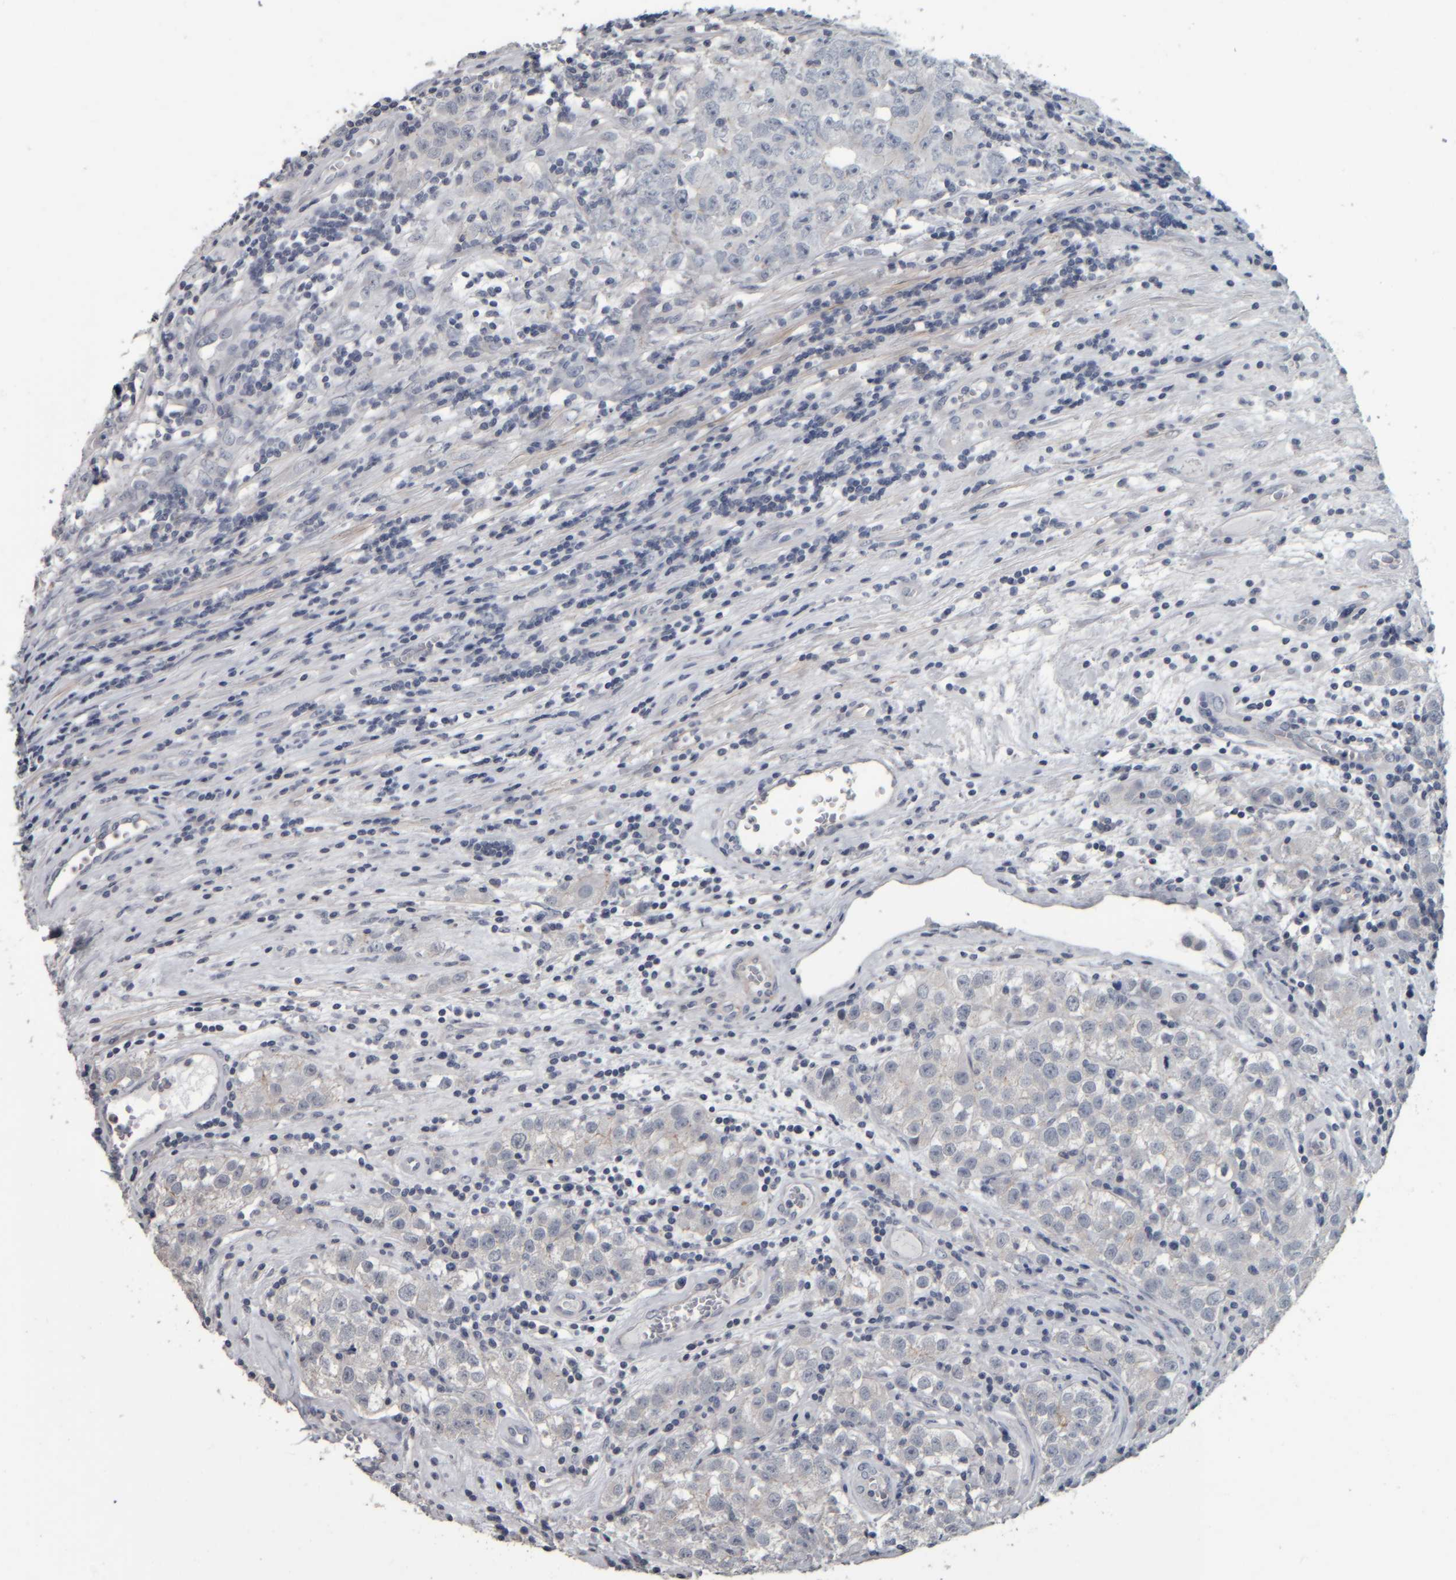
{"staining": {"intensity": "negative", "quantity": "none", "location": "none"}, "tissue": "testis cancer", "cell_type": "Tumor cells", "image_type": "cancer", "snomed": [{"axis": "morphology", "description": "Seminoma, NOS"}, {"axis": "morphology", "description": "Carcinoma, Embryonal, NOS"}, {"axis": "topography", "description": "Testis"}], "caption": "DAB (3,3'-diaminobenzidine) immunohistochemical staining of testis embryonal carcinoma reveals no significant expression in tumor cells. (DAB immunohistochemistry with hematoxylin counter stain).", "gene": "CAVIN4", "patient": {"sex": "male", "age": 43}}